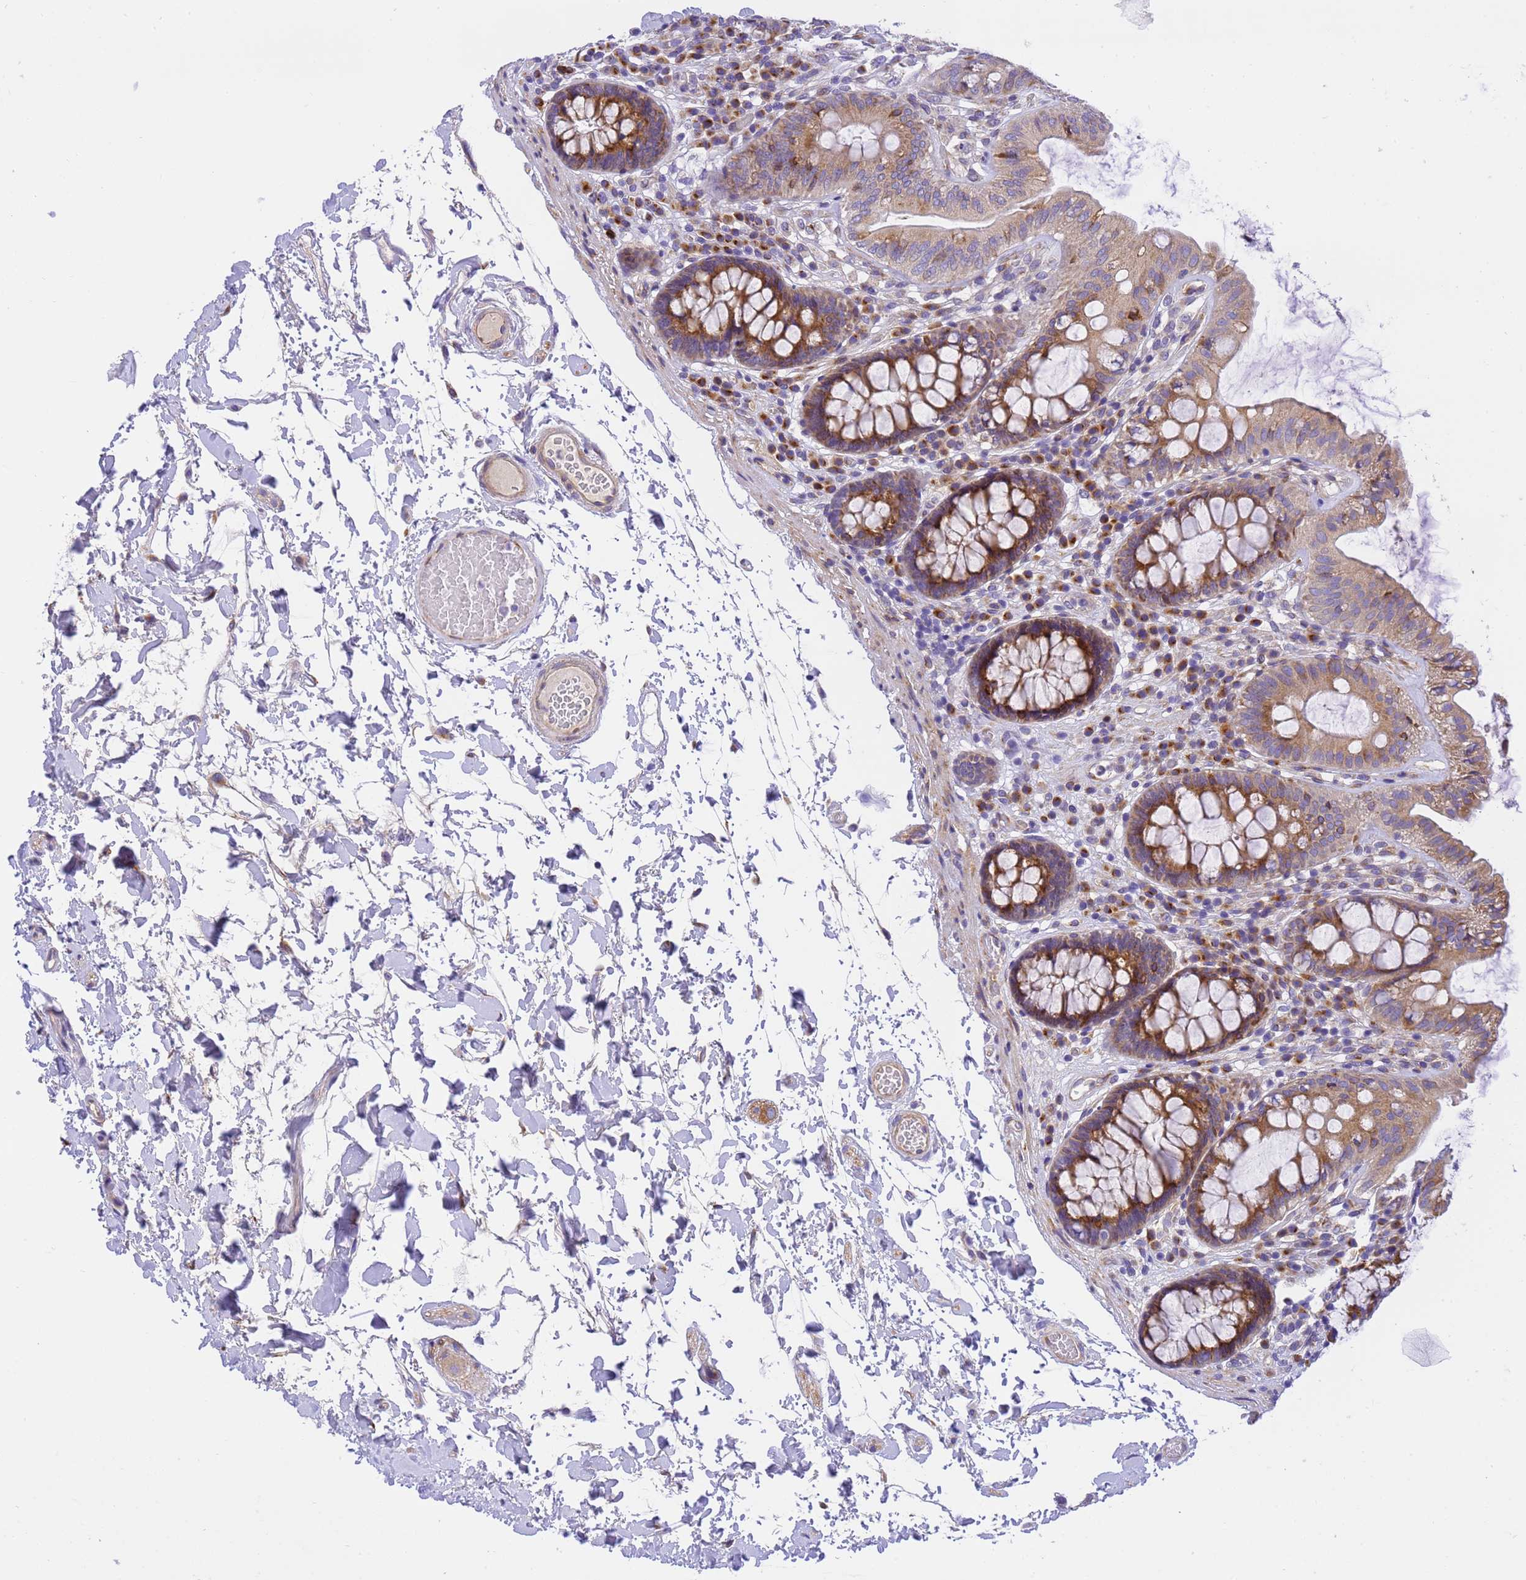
{"staining": {"intensity": "weak", "quantity": ">75%", "location": "cytoplasmic/membranous"}, "tissue": "colon", "cell_type": "Endothelial cells", "image_type": "normal", "snomed": [{"axis": "morphology", "description": "Normal tissue, NOS"}, {"axis": "topography", "description": "Colon"}], "caption": "A brown stain shows weak cytoplasmic/membranous expression of a protein in endothelial cells of benign colon.", "gene": "RHBDD3", "patient": {"sex": "male", "age": 84}}